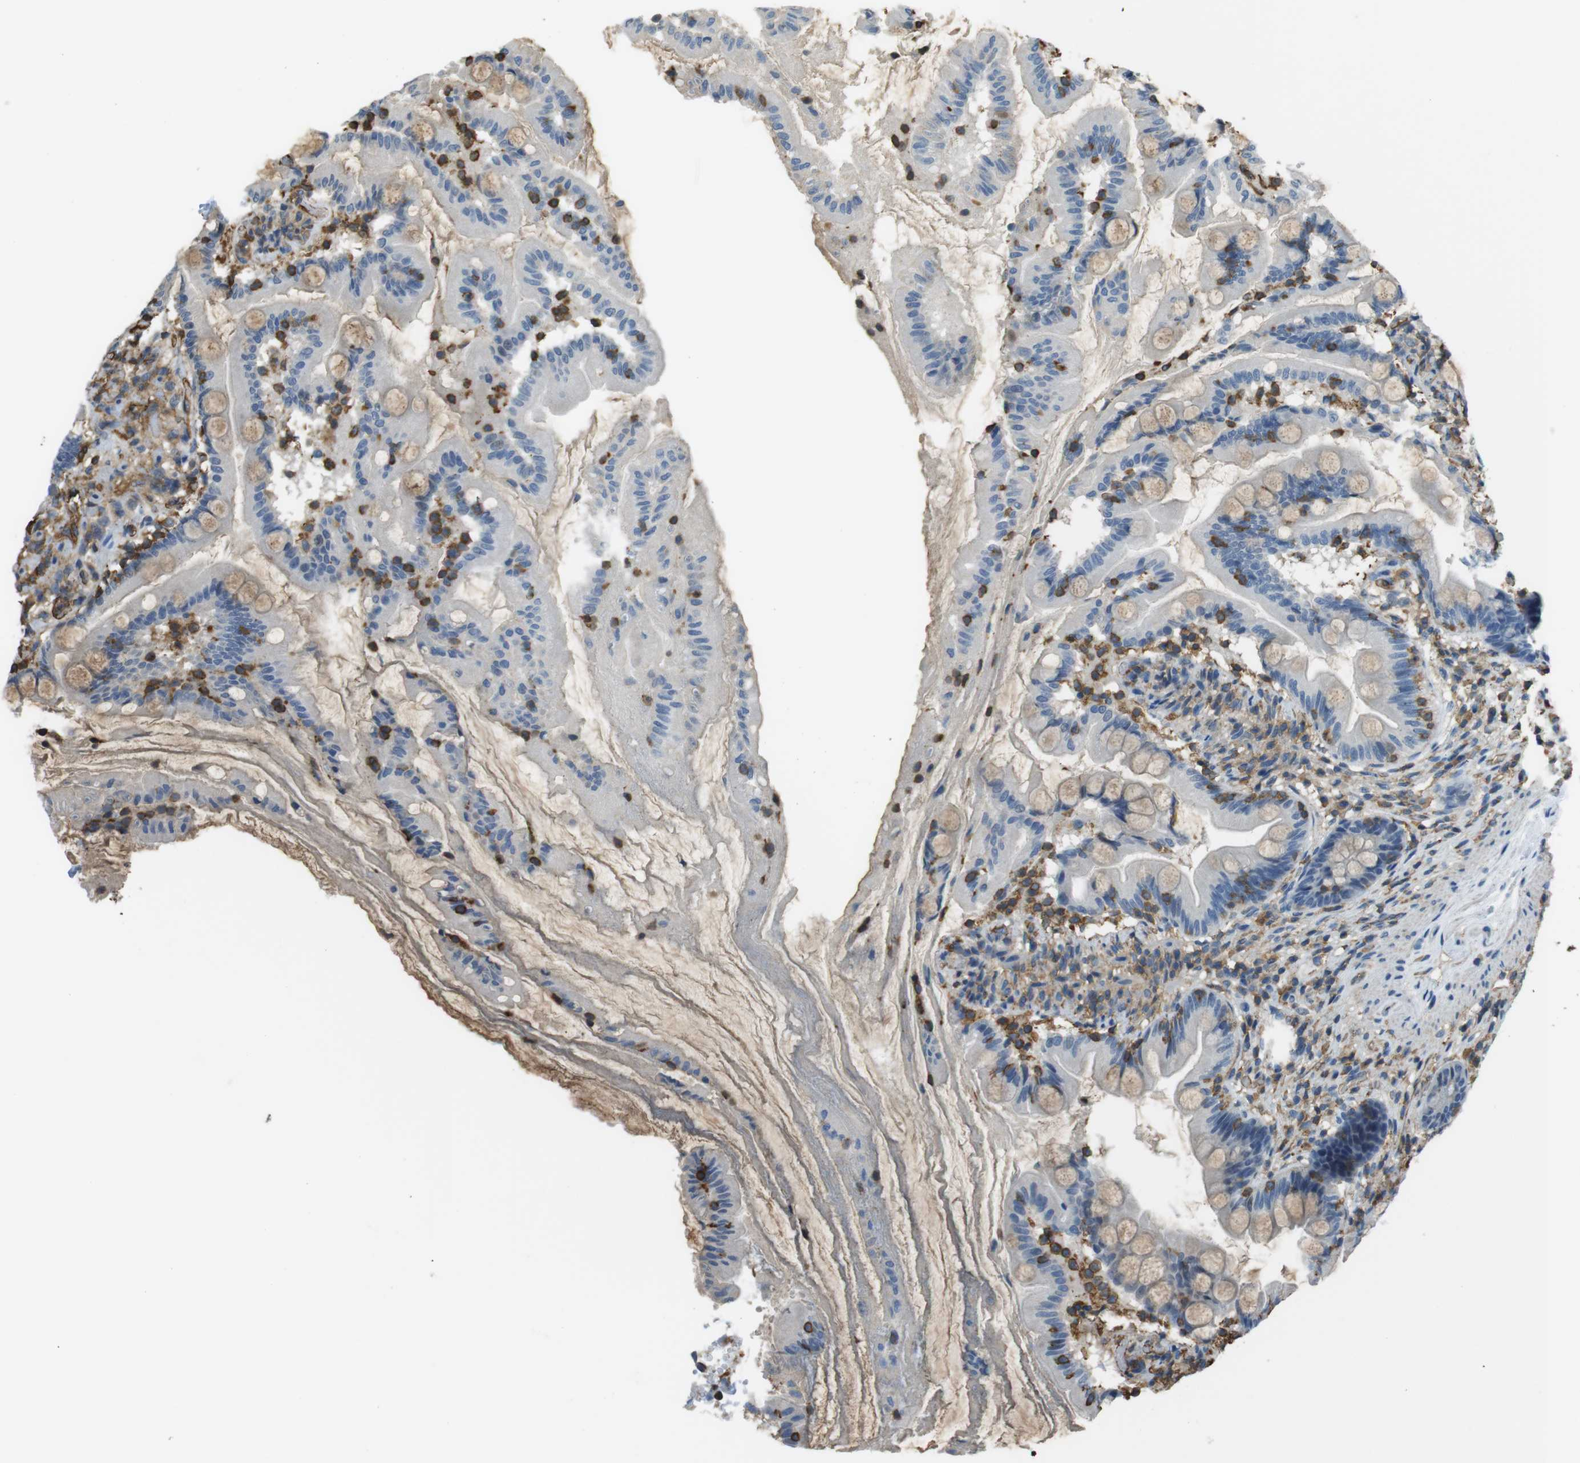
{"staining": {"intensity": "weak", "quantity": "25%-75%", "location": "cytoplasmic/membranous"}, "tissue": "small intestine", "cell_type": "Glandular cells", "image_type": "normal", "snomed": [{"axis": "morphology", "description": "Normal tissue, NOS"}, {"axis": "topography", "description": "Small intestine"}], "caption": "Small intestine was stained to show a protein in brown. There is low levels of weak cytoplasmic/membranous staining in approximately 25%-75% of glandular cells. (Brightfield microscopy of DAB IHC at high magnification).", "gene": "FCAR", "patient": {"sex": "female", "age": 56}}